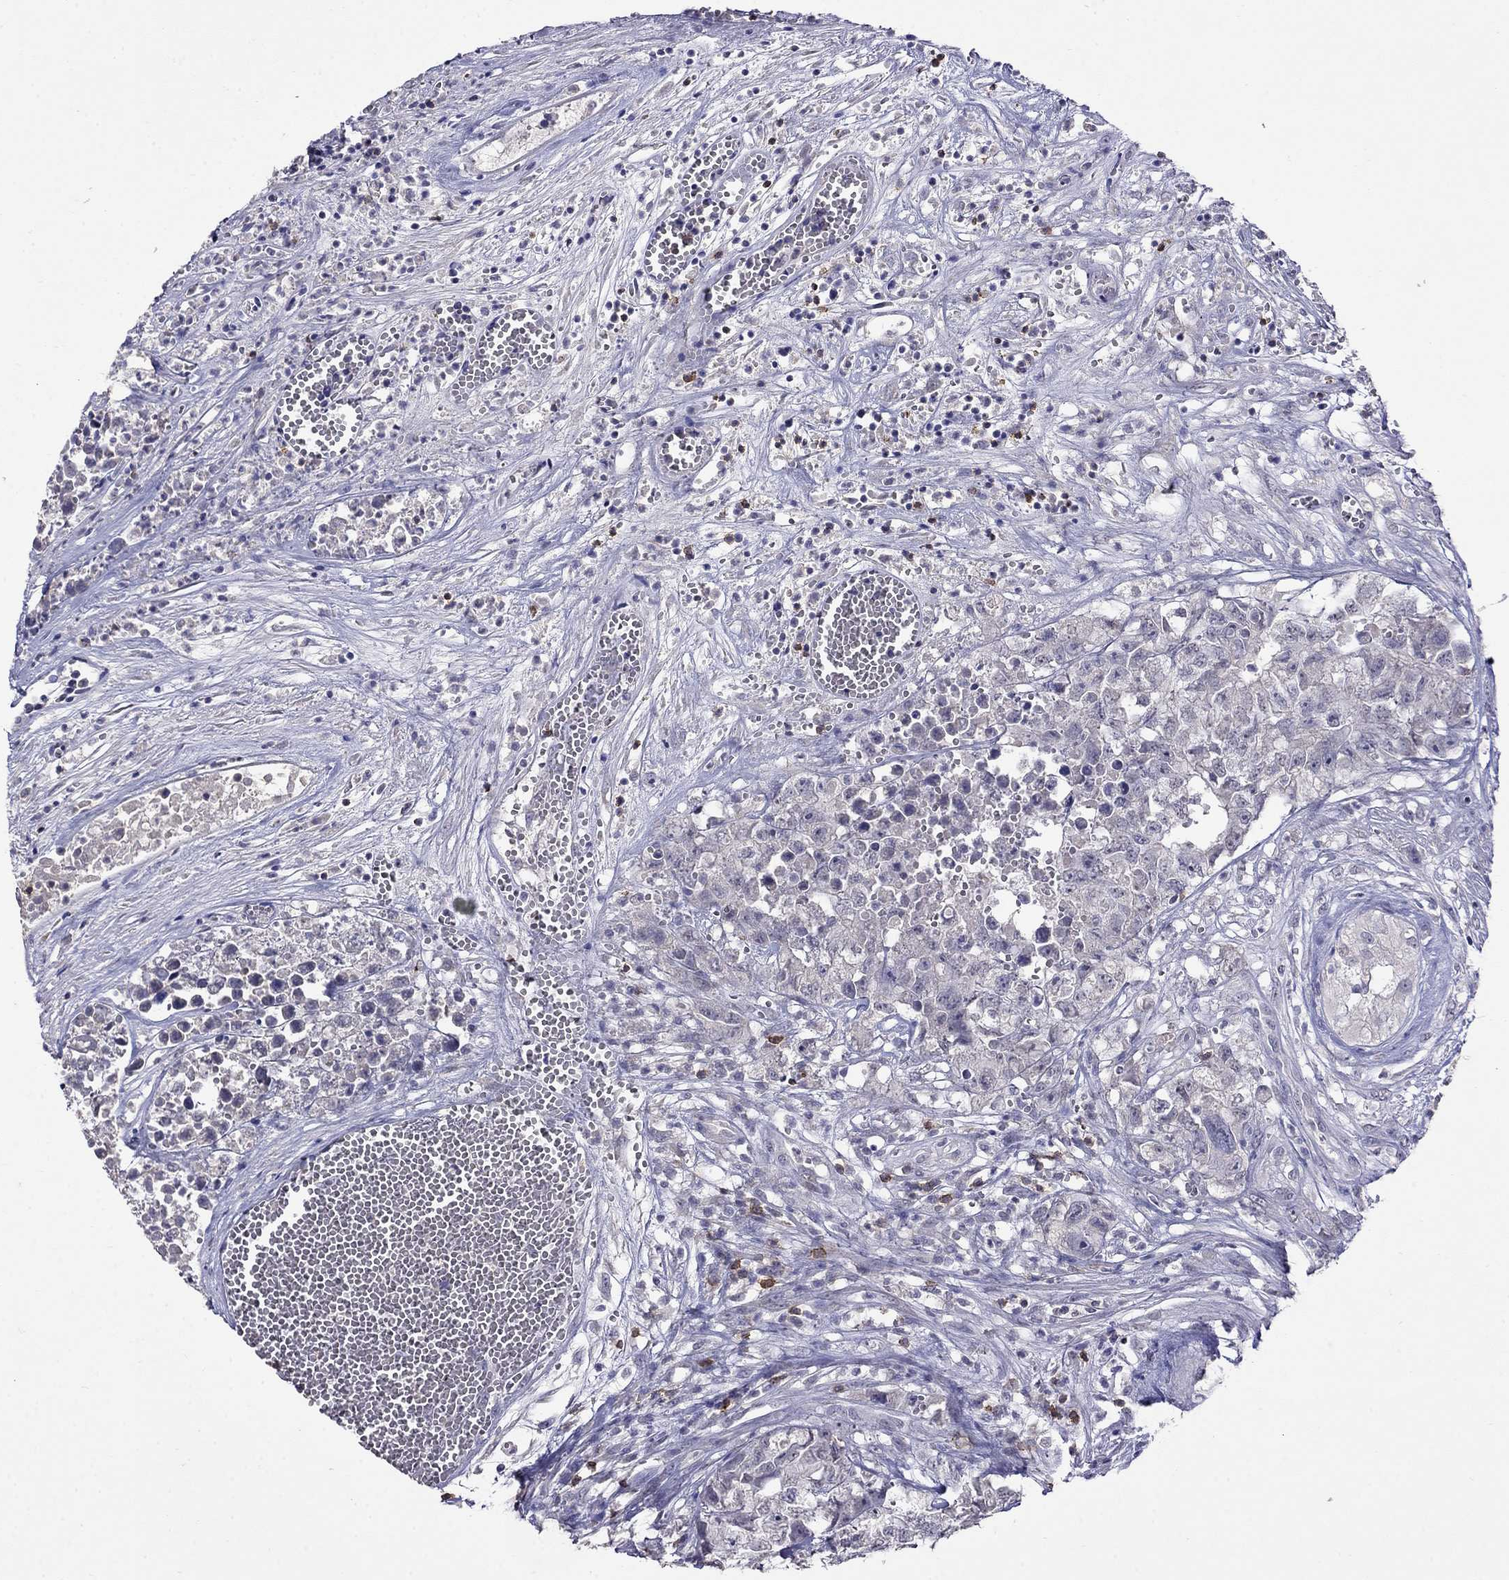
{"staining": {"intensity": "negative", "quantity": "none", "location": "none"}, "tissue": "testis cancer", "cell_type": "Tumor cells", "image_type": "cancer", "snomed": [{"axis": "morphology", "description": "Seminoma, NOS"}, {"axis": "morphology", "description": "Carcinoma, Embryonal, NOS"}, {"axis": "topography", "description": "Testis"}], "caption": "Testis cancer (embryonal carcinoma) stained for a protein using immunohistochemistry shows no expression tumor cells.", "gene": "CD8B", "patient": {"sex": "male", "age": 22}}